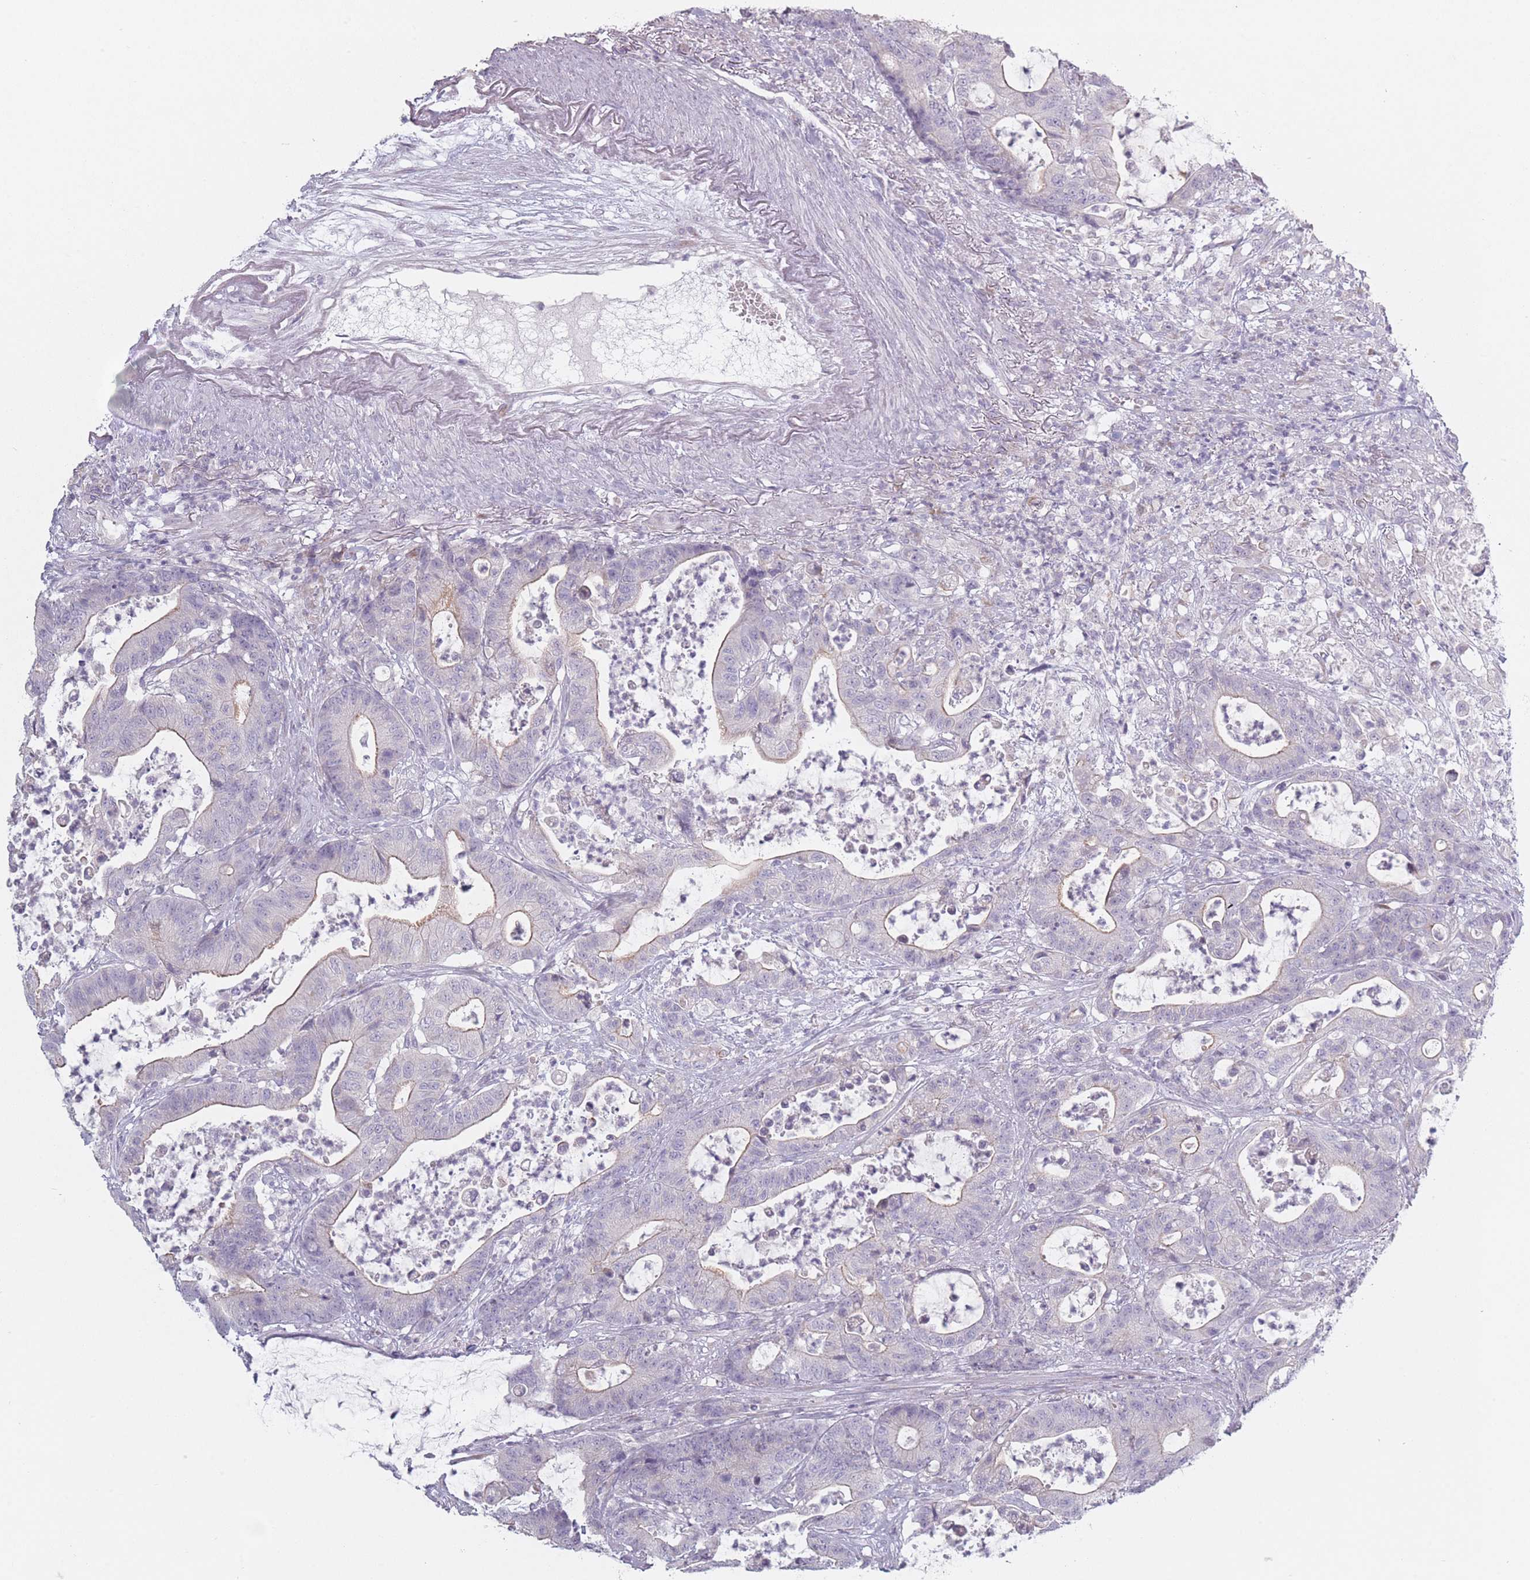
{"staining": {"intensity": "negative", "quantity": "none", "location": "none"}, "tissue": "colorectal cancer", "cell_type": "Tumor cells", "image_type": "cancer", "snomed": [{"axis": "morphology", "description": "Adenocarcinoma, NOS"}, {"axis": "topography", "description": "Colon"}], "caption": "The image reveals no significant positivity in tumor cells of colorectal cancer (adenocarcinoma).", "gene": "RASL10B", "patient": {"sex": "female", "age": 84}}